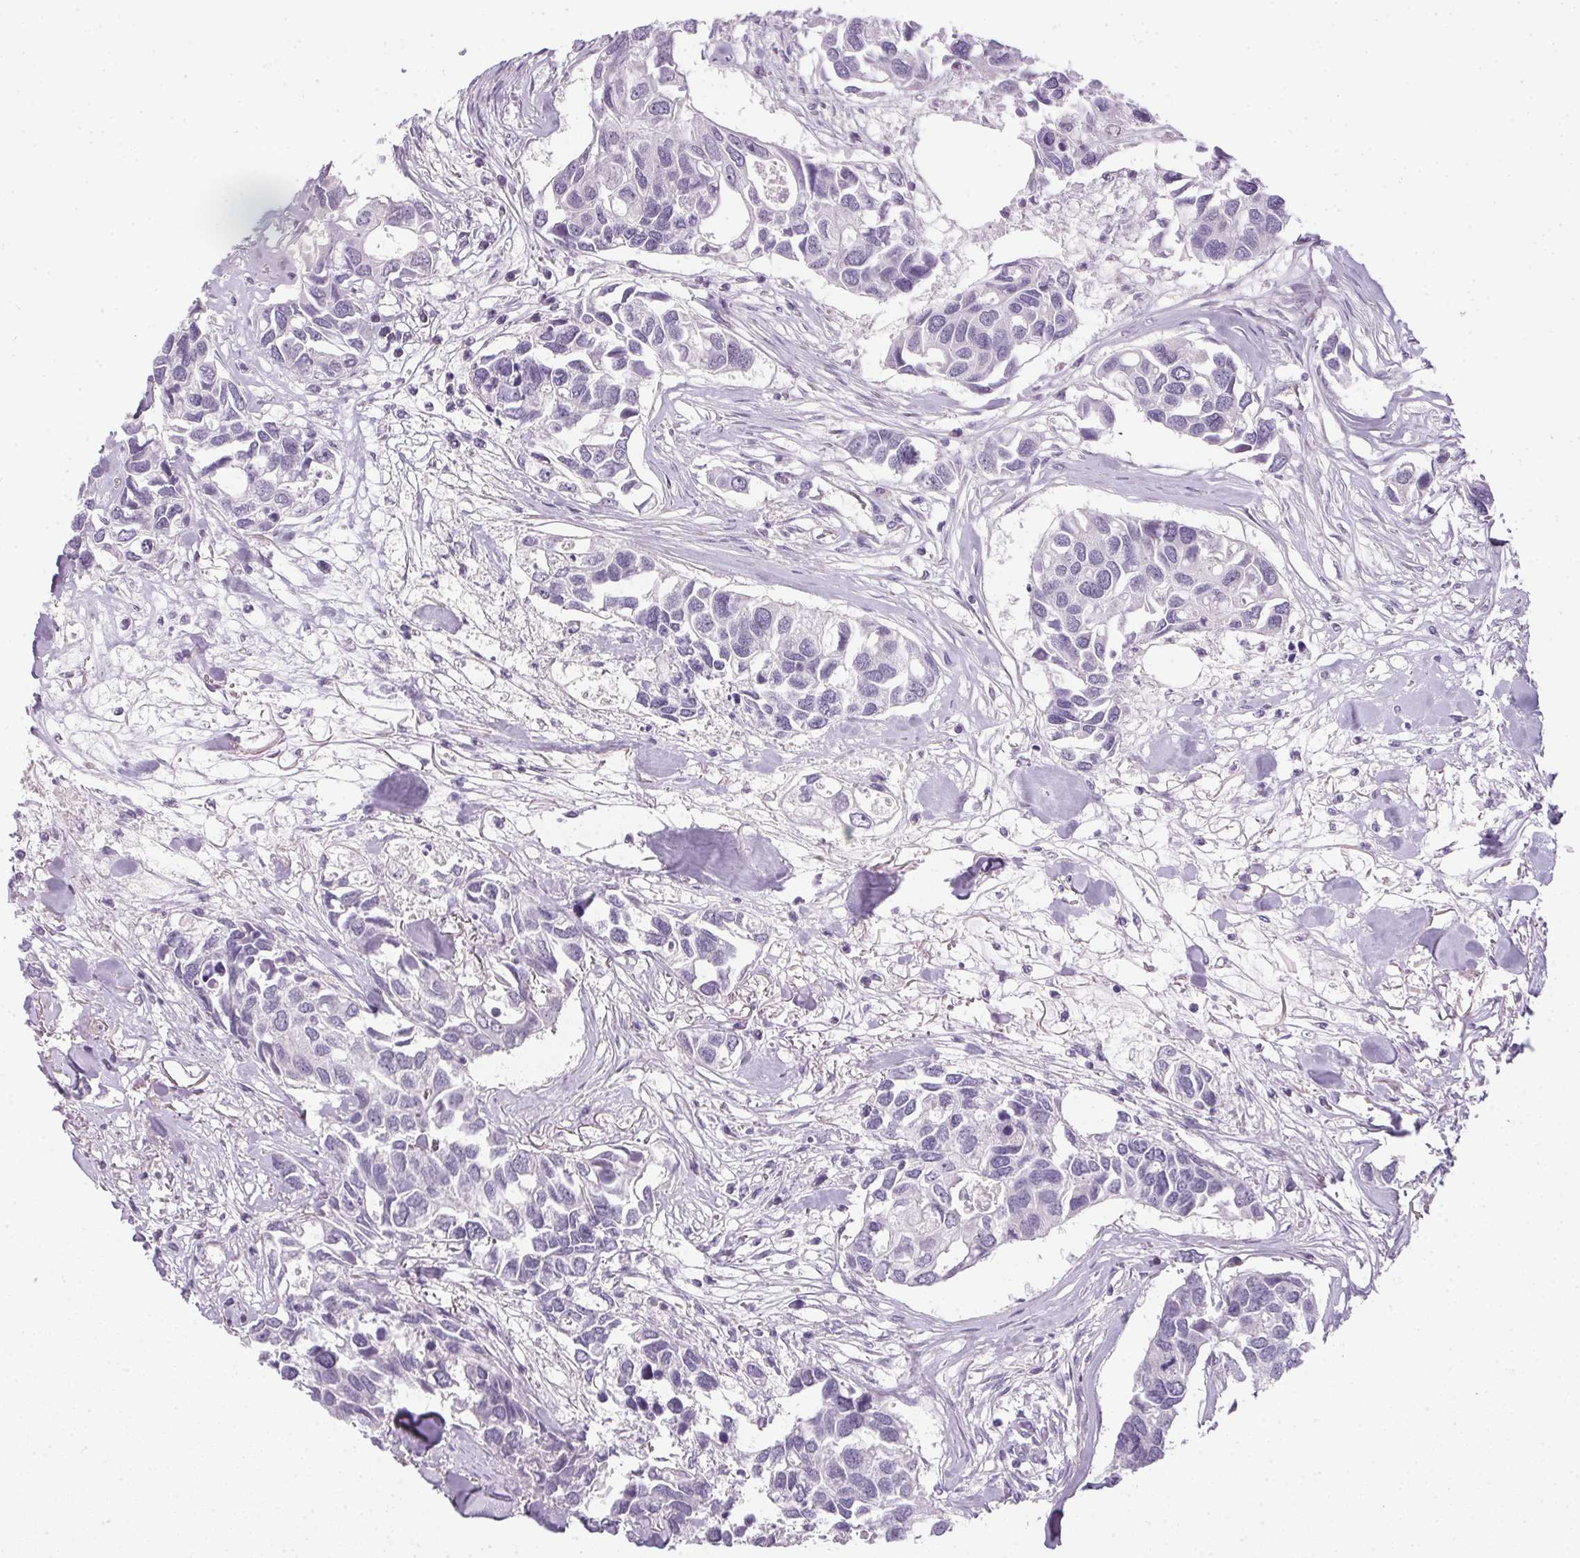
{"staining": {"intensity": "negative", "quantity": "none", "location": "none"}, "tissue": "breast cancer", "cell_type": "Tumor cells", "image_type": "cancer", "snomed": [{"axis": "morphology", "description": "Duct carcinoma"}, {"axis": "topography", "description": "Breast"}], "caption": "The micrograph displays no staining of tumor cells in breast cancer (invasive ductal carcinoma).", "gene": "SMYD1", "patient": {"sex": "female", "age": 83}}